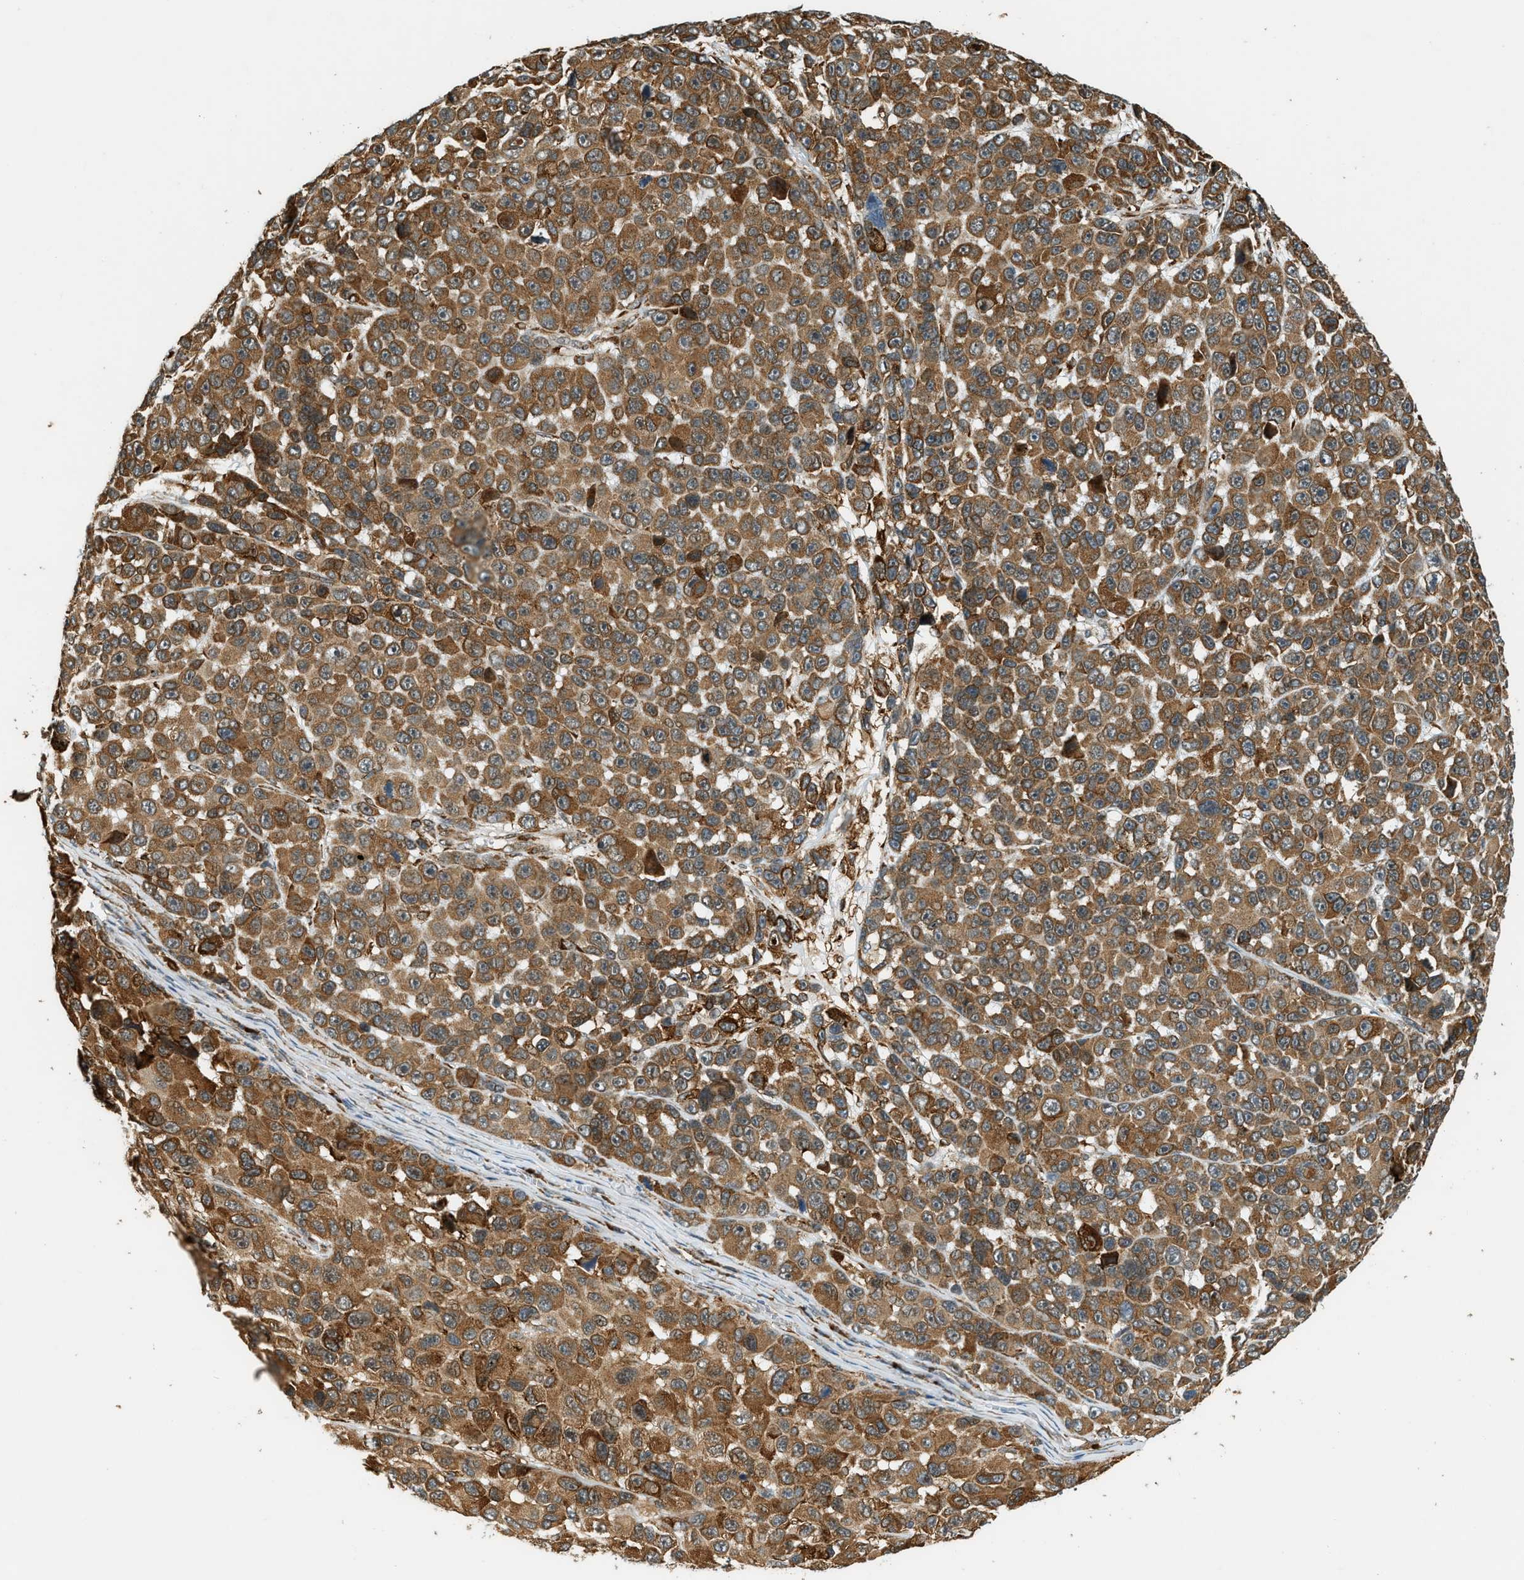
{"staining": {"intensity": "moderate", "quantity": ">75%", "location": "cytoplasmic/membranous"}, "tissue": "melanoma", "cell_type": "Tumor cells", "image_type": "cancer", "snomed": [{"axis": "morphology", "description": "Malignant melanoma, NOS"}, {"axis": "topography", "description": "Skin"}], "caption": "IHC of melanoma reveals medium levels of moderate cytoplasmic/membranous expression in approximately >75% of tumor cells. (DAB IHC with brightfield microscopy, high magnification).", "gene": "SEMA4D", "patient": {"sex": "male", "age": 53}}